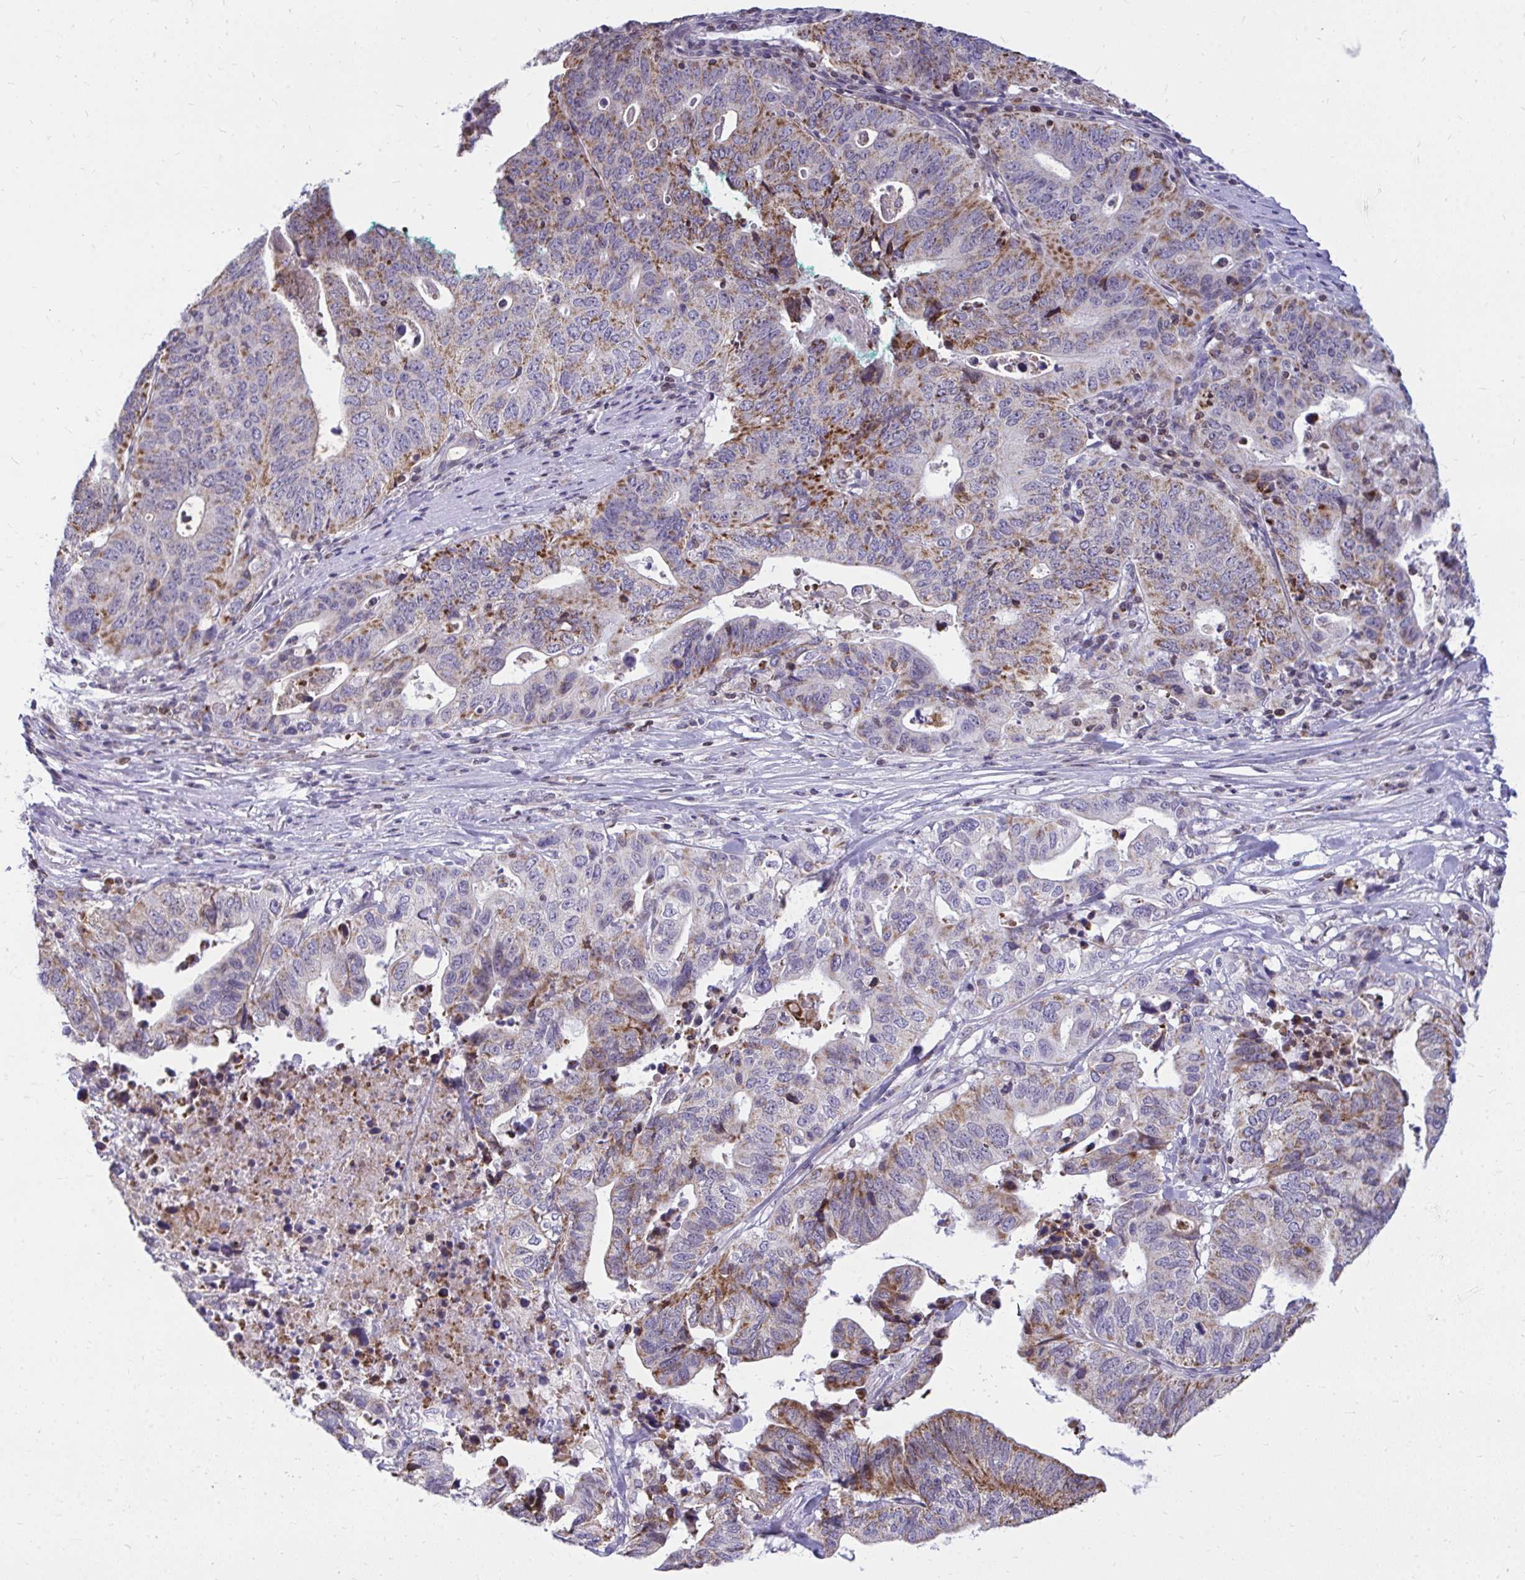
{"staining": {"intensity": "moderate", "quantity": "25%-75%", "location": "cytoplasmic/membranous"}, "tissue": "stomach cancer", "cell_type": "Tumor cells", "image_type": "cancer", "snomed": [{"axis": "morphology", "description": "Adenocarcinoma, NOS"}, {"axis": "topography", "description": "Stomach, upper"}], "caption": "Protein staining by IHC reveals moderate cytoplasmic/membranous expression in about 25%-75% of tumor cells in stomach adenocarcinoma. The protein of interest is shown in brown color, while the nuclei are stained blue.", "gene": "RPS6KA2", "patient": {"sex": "female", "age": 67}}